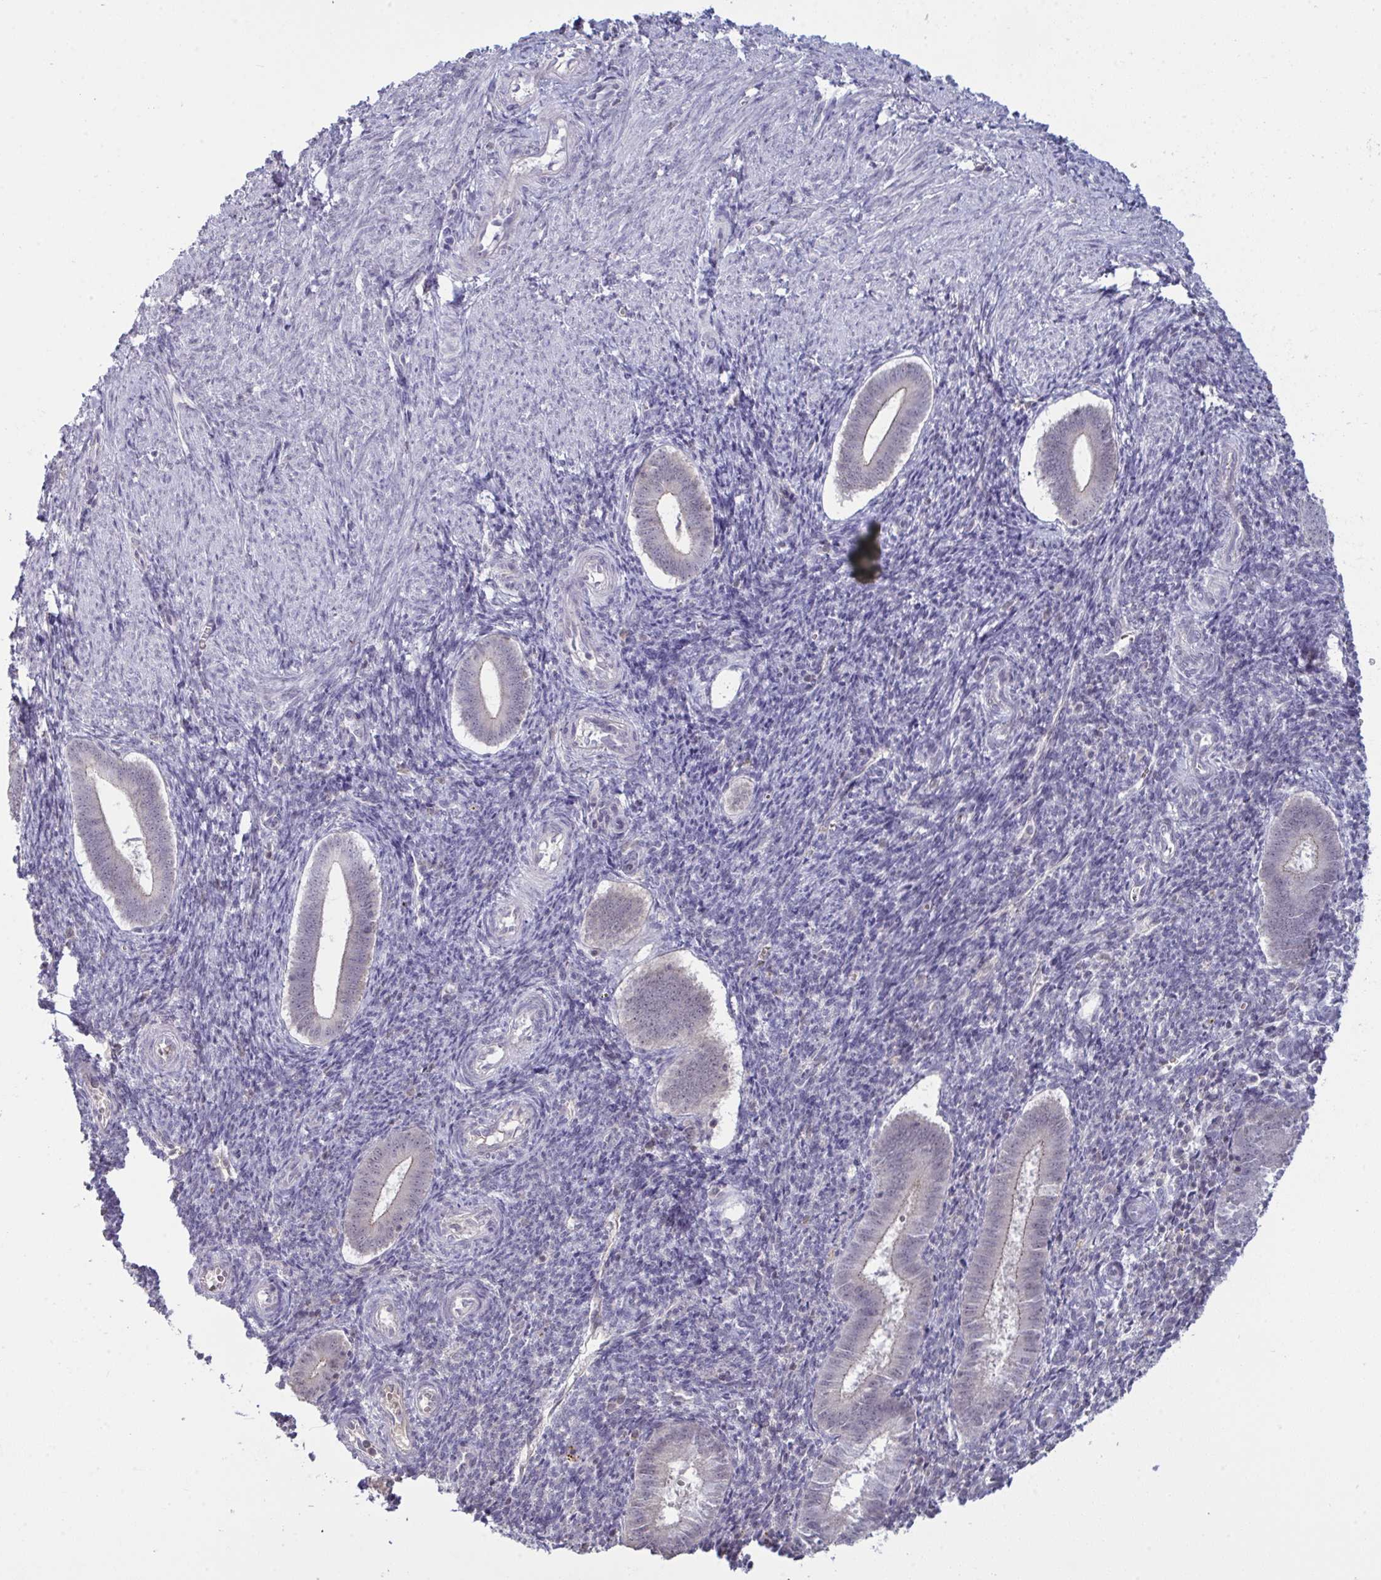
{"staining": {"intensity": "negative", "quantity": "none", "location": "none"}, "tissue": "endometrium", "cell_type": "Cells in endometrial stroma", "image_type": "normal", "snomed": [{"axis": "morphology", "description": "Normal tissue, NOS"}, {"axis": "topography", "description": "Endometrium"}], "caption": "A histopathology image of human endometrium is negative for staining in cells in endometrial stroma. (Stains: DAB (3,3'-diaminobenzidine) immunohistochemistry with hematoxylin counter stain, Microscopy: brightfield microscopy at high magnification).", "gene": "ZNF784", "patient": {"sex": "female", "age": 25}}